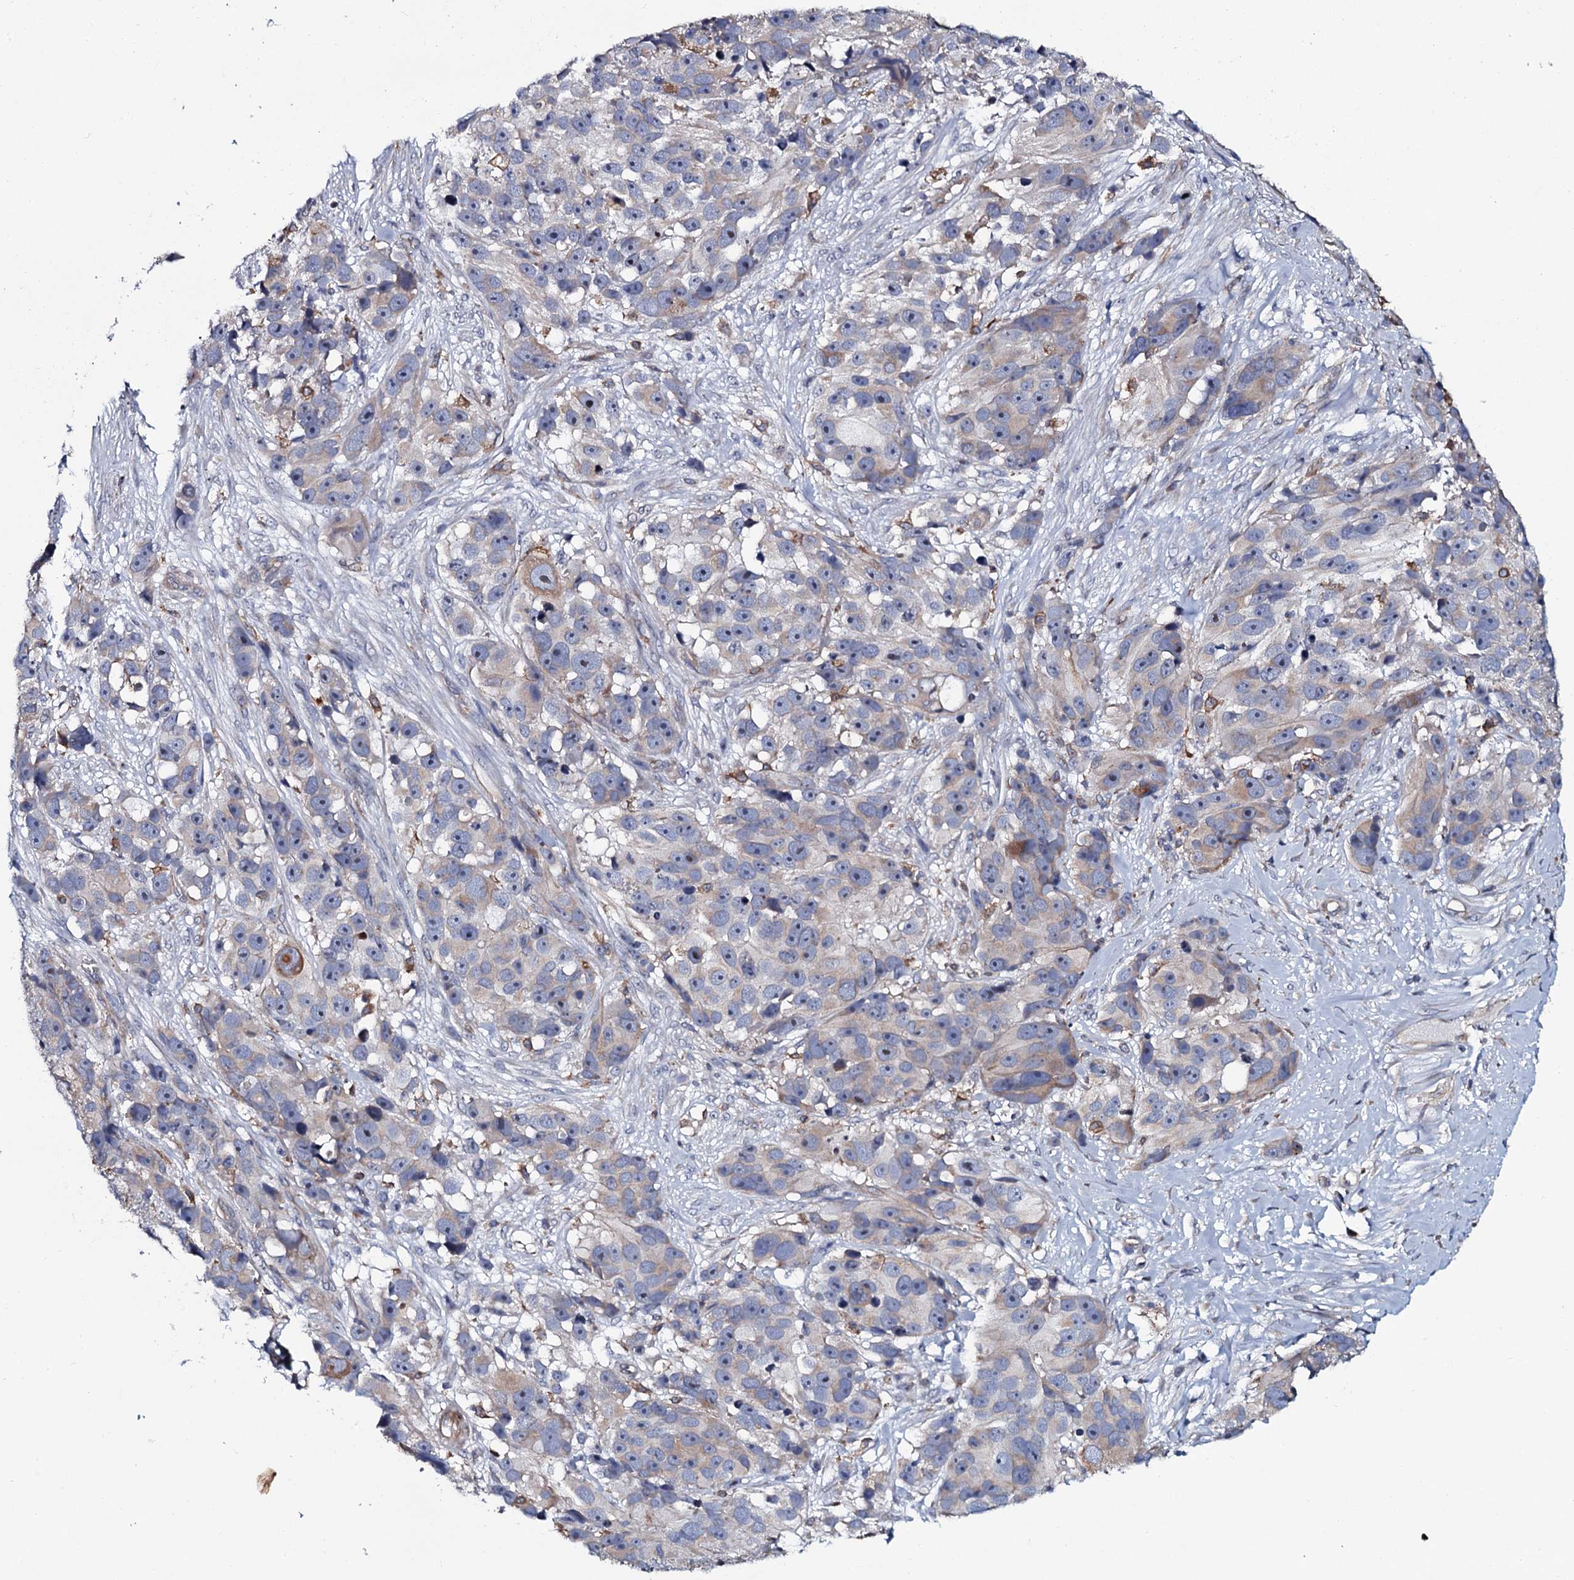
{"staining": {"intensity": "negative", "quantity": "none", "location": "none"}, "tissue": "melanoma", "cell_type": "Tumor cells", "image_type": "cancer", "snomed": [{"axis": "morphology", "description": "Malignant melanoma, NOS"}, {"axis": "topography", "description": "Skin"}], "caption": "Tumor cells are negative for brown protein staining in malignant melanoma.", "gene": "TMEM151A", "patient": {"sex": "male", "age": 84}}